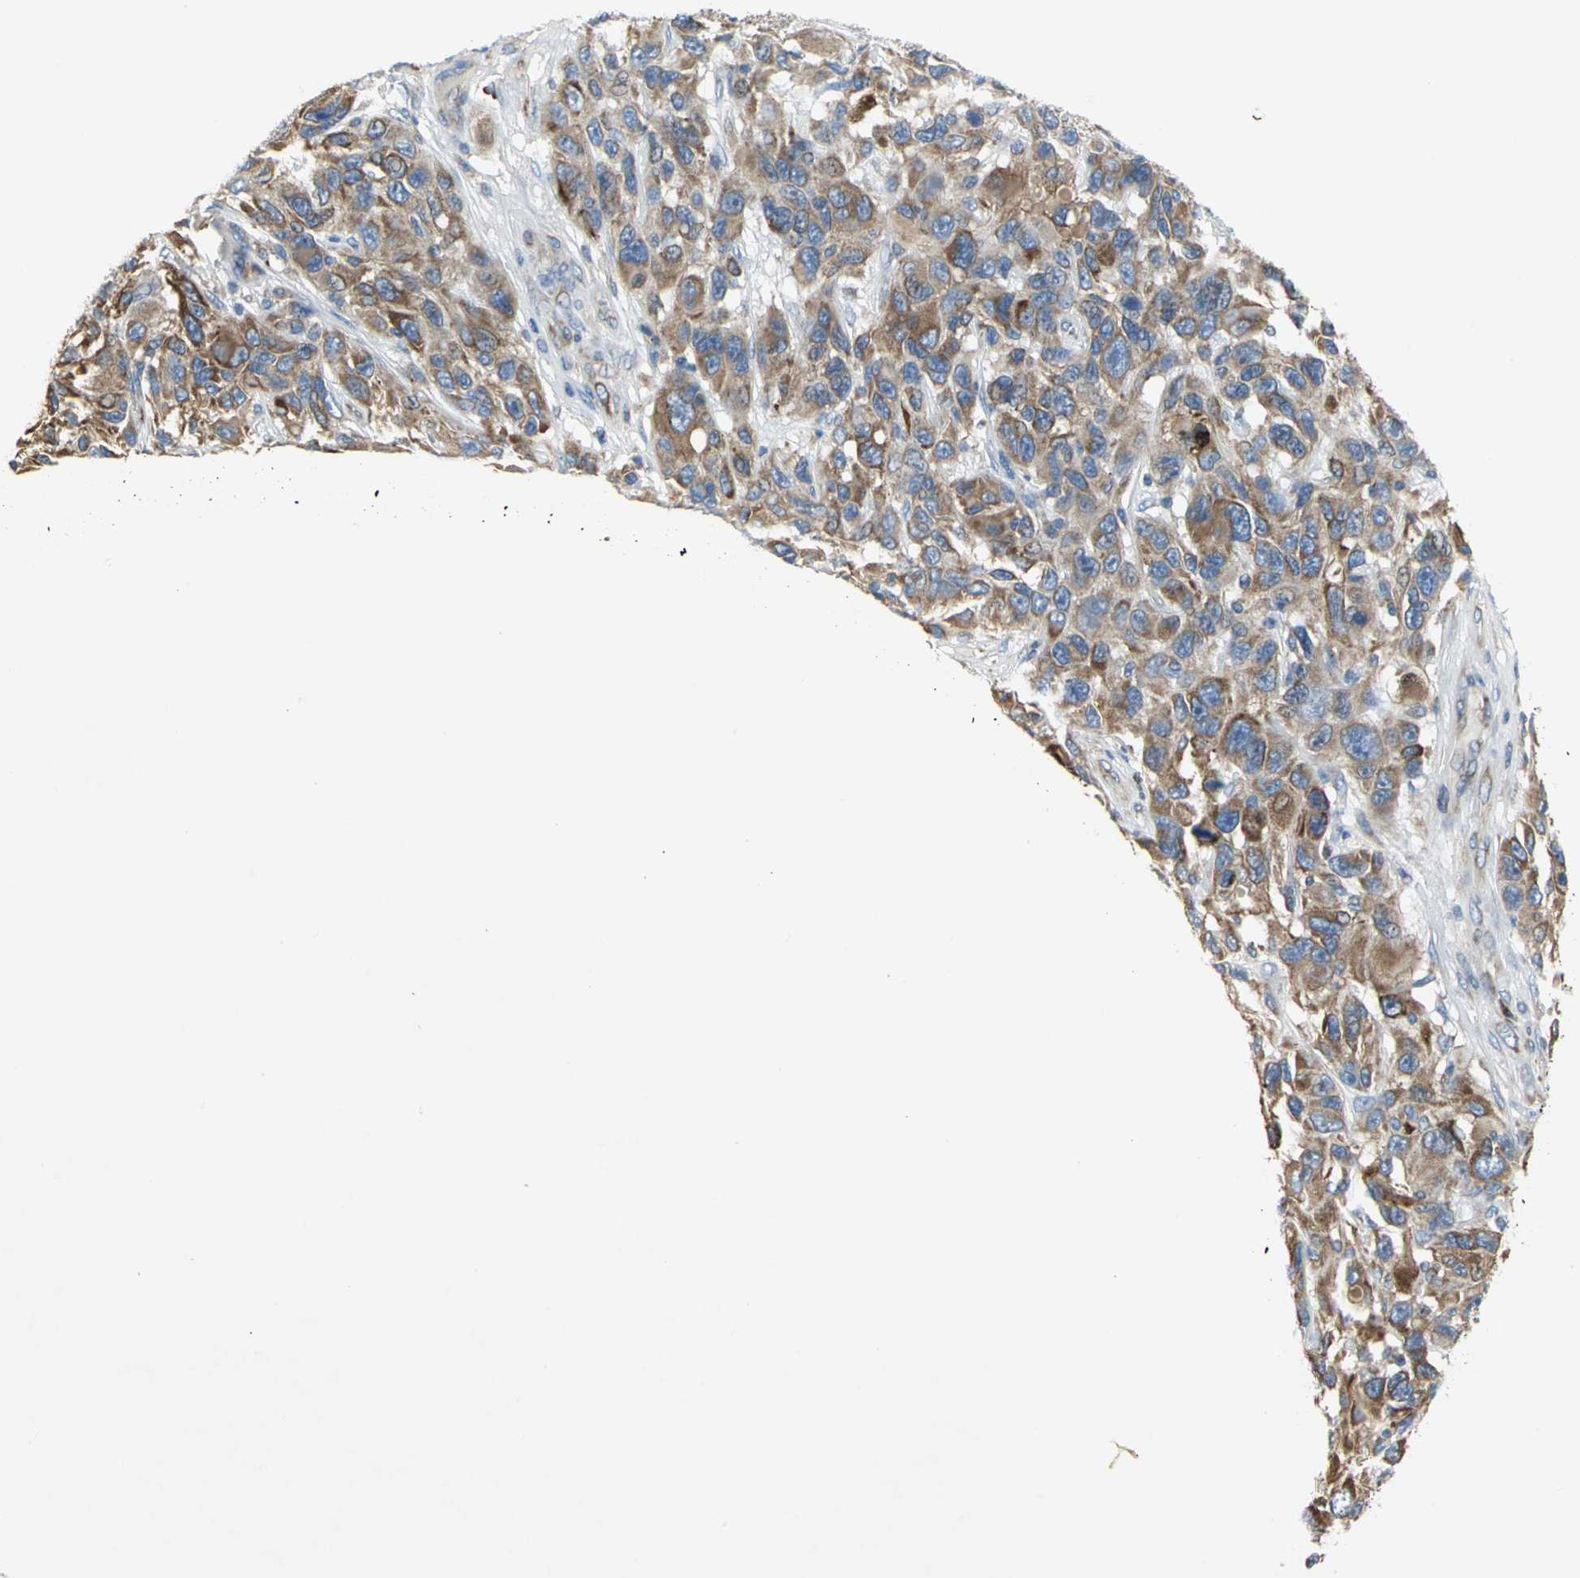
{"staining": {"intensity": "strong", "quantity": ">75%", "location": "cytoplasmic/membranous"}, "tissue": "melanoma", "cell_type": "Tumor cells", "image_type": "cancer", "snomed": [{"axis": "morphology", "description": "Malignant melanoma, NOS"}, {"axis": "topography", "description": "Skin"}], "caption": "Malignant melanoma was stained to show a protein in brown. There is high levels of strong cytoplasmic/membranous positivity in about >75% of tumor cells. The staining was performed using DAB, with brown indicating positive protein expression. Nuclei are stained blue with hematoxylin.", "gene": "TULP4", "patient": {"sex": "male", "age": 53}}